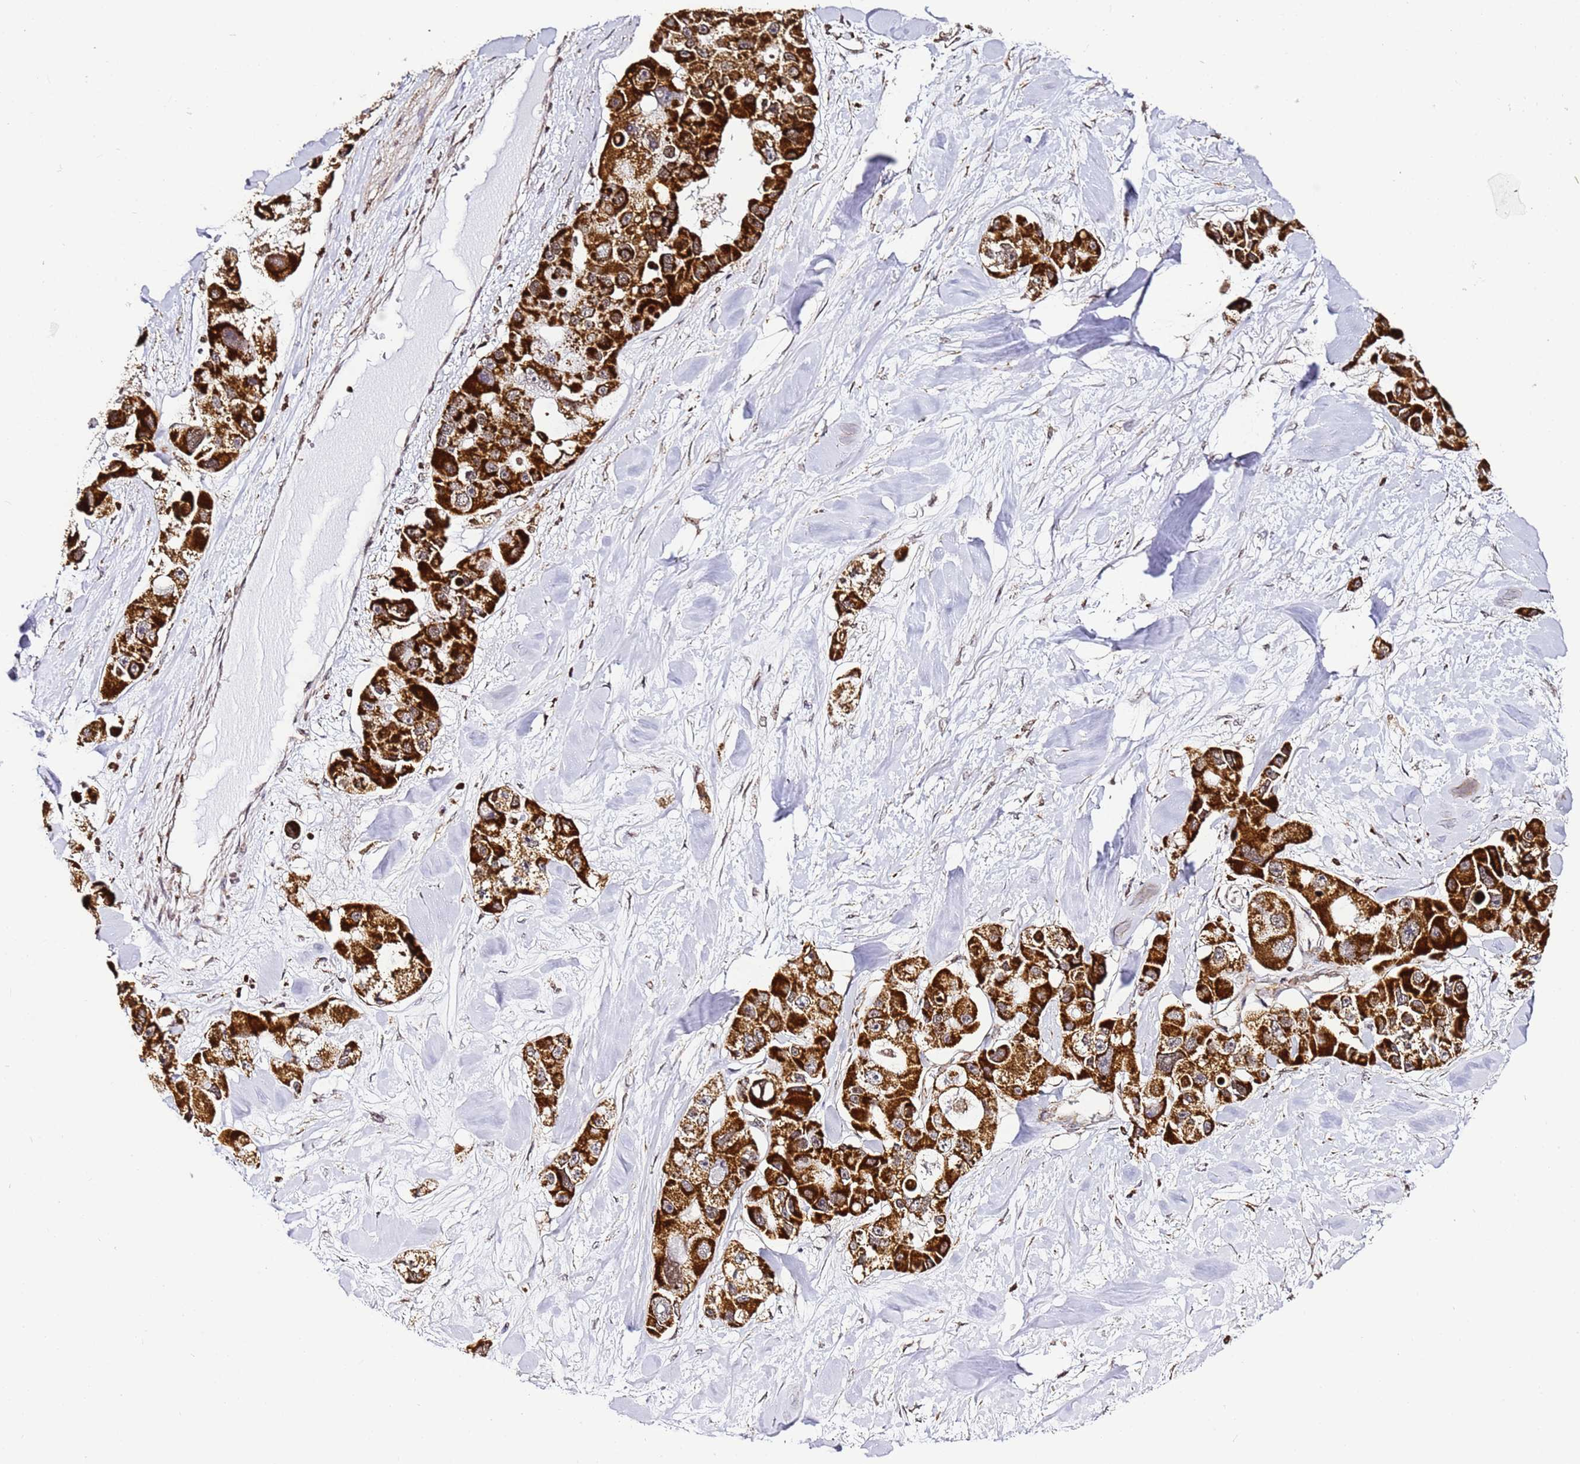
{"staining": {"intensity": "strong", "quantity": ">75%", "location": "cytoplasmic/membranous"}, "tissue": "lung cancer", "cell_type": "Tumor cells", "image_type": "cancer", "snomed": [{"axis": "morphology", "description": "Adenocarcinoma, NOS"}, {"axis": "topography", "description": "Lung"}], "caption": "Immunohistochemistry image of neoplastic tissue: human lung cancer (adenocarcinoma) stained using IHC shows high levels of strong protein expression localized specifically in the cytoplasmic/membranous of tumor cells, appearing as a cytoplasmic/membranous brown color.", "gene": "HSPE1", "patient": {"sex": "female", "age": 54}}